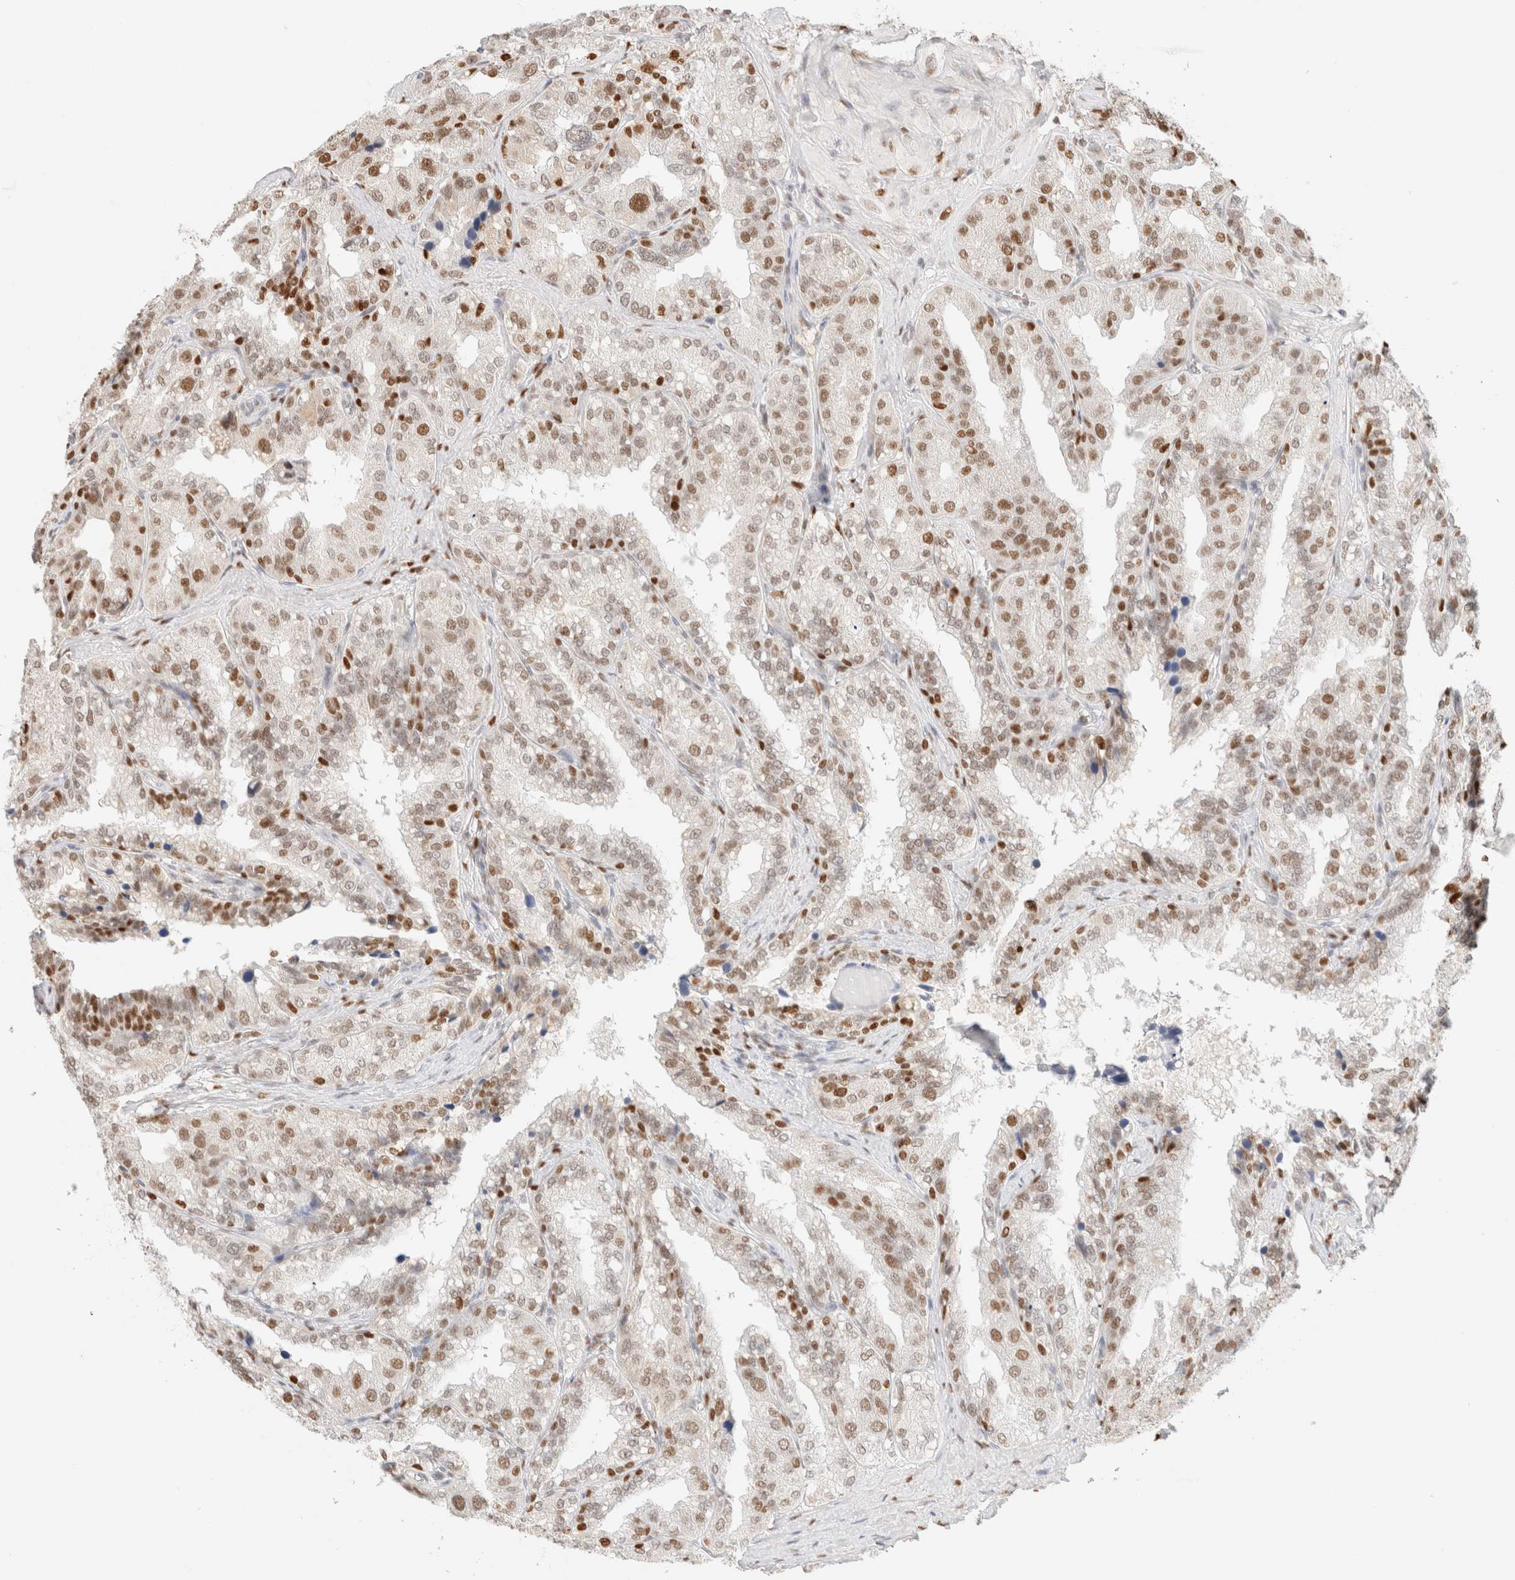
{"staining": {"intensity": "moderate", "quantity": ">75%", "location": "nuclear"}, "tissue": "seminal vesicle", "cell_type": "Glandular cells", "image_type": "normal", "snomed": [{"axis": "morphology", "description": "Normal tissue, NOS"}, {"axis": "topography", "description": "Prostate"}, {"axis": "topography", "description": "Seminal veicle"}], "caption": "Immunohistochemical staining of benign seminal vesicle reveals >75% levels of moderate nuclear protein positivity in approximately >75% of glandular cells.", "gene": "DDB2", "patient": {"sex": "male", "age": 51}}